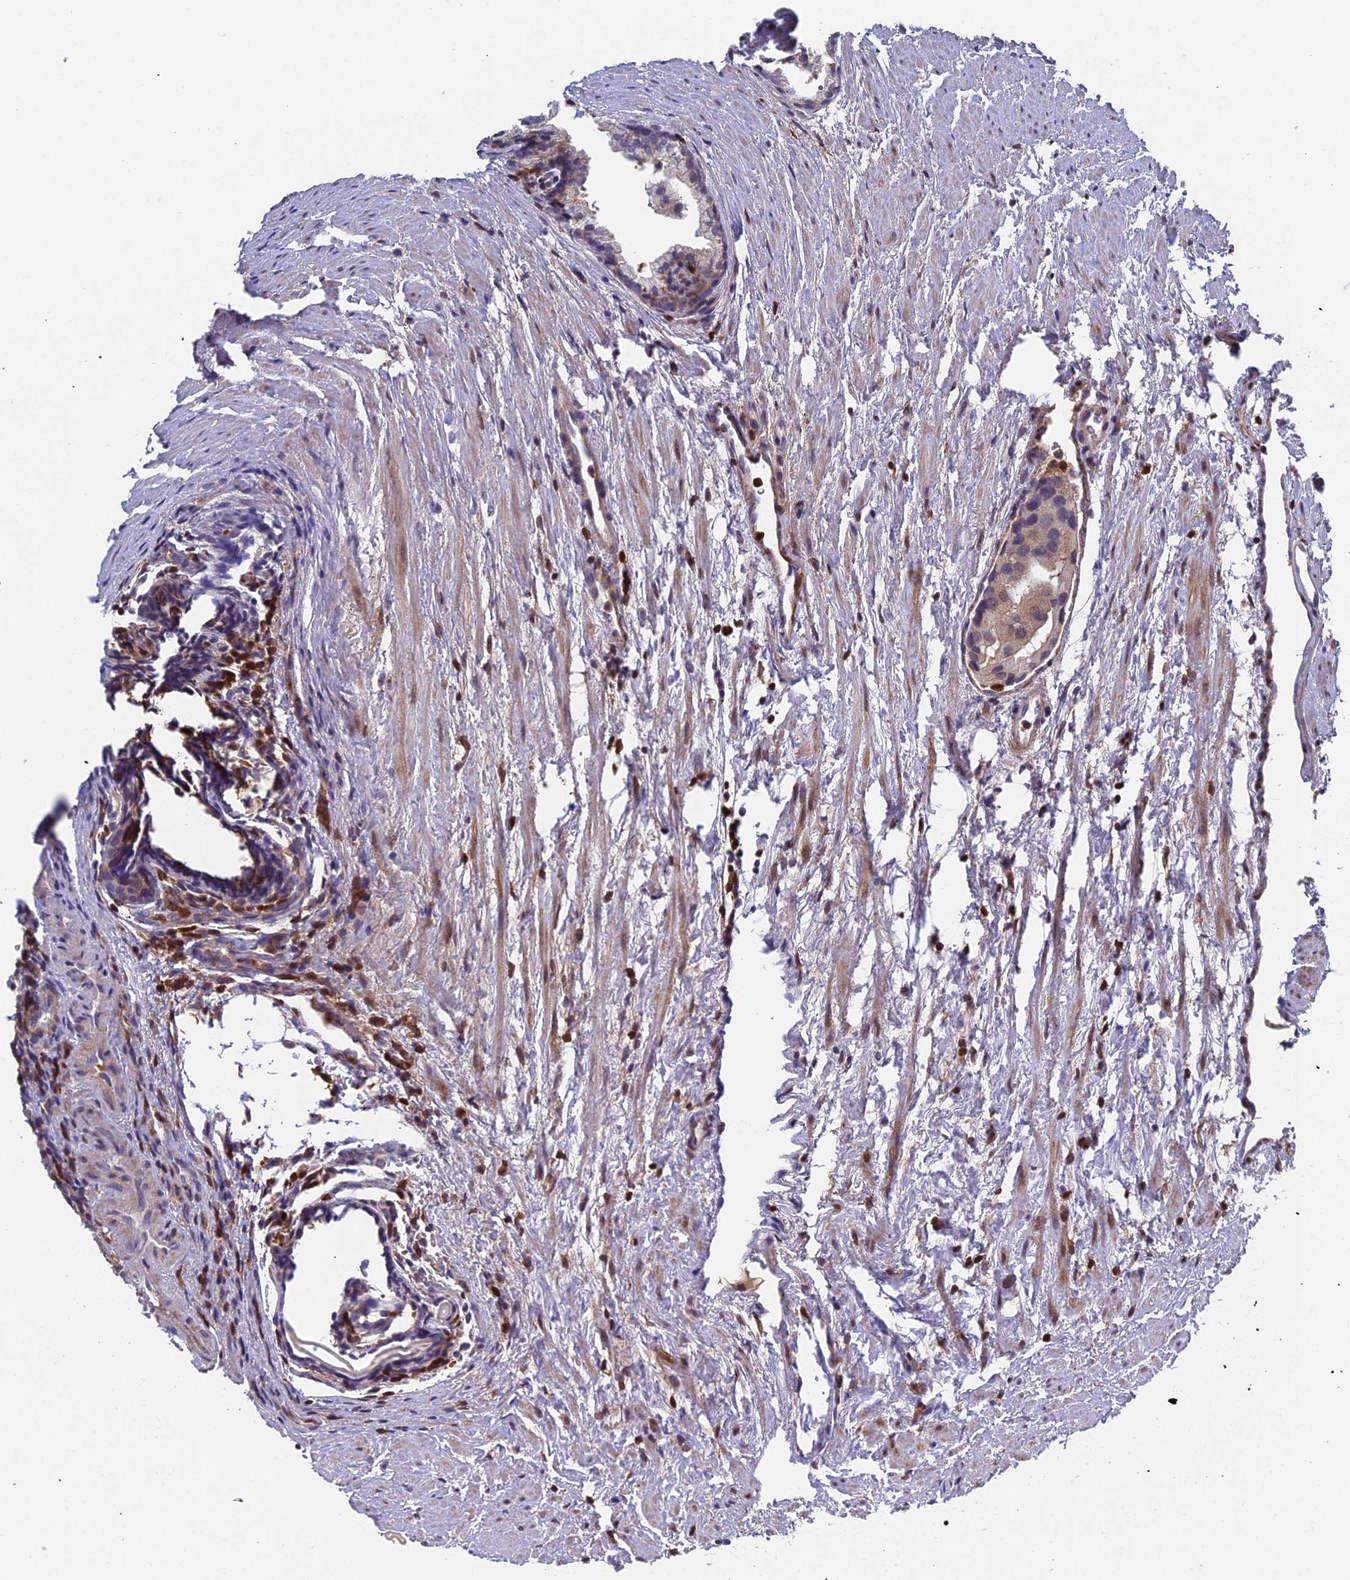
{"staining": {"intensity": "weak", "quantity": "<25%", "location": "cytoplasmic/membranous"}, "tissue": "prostate cancer", "cell_type": "Tumor cells", "image_type": "cancer", "snomed": [{"axis": "morphology", "description": "Adenocarcinoma, High grade"}, {"axis": "topography", "description": "Prostate"}], "caption": "Prostate cancer was stained to show a protein in brown. There is no significant expression in tumor cells.", "gene": "GALK2", "patient": {"sex": "male", "age": 62}}